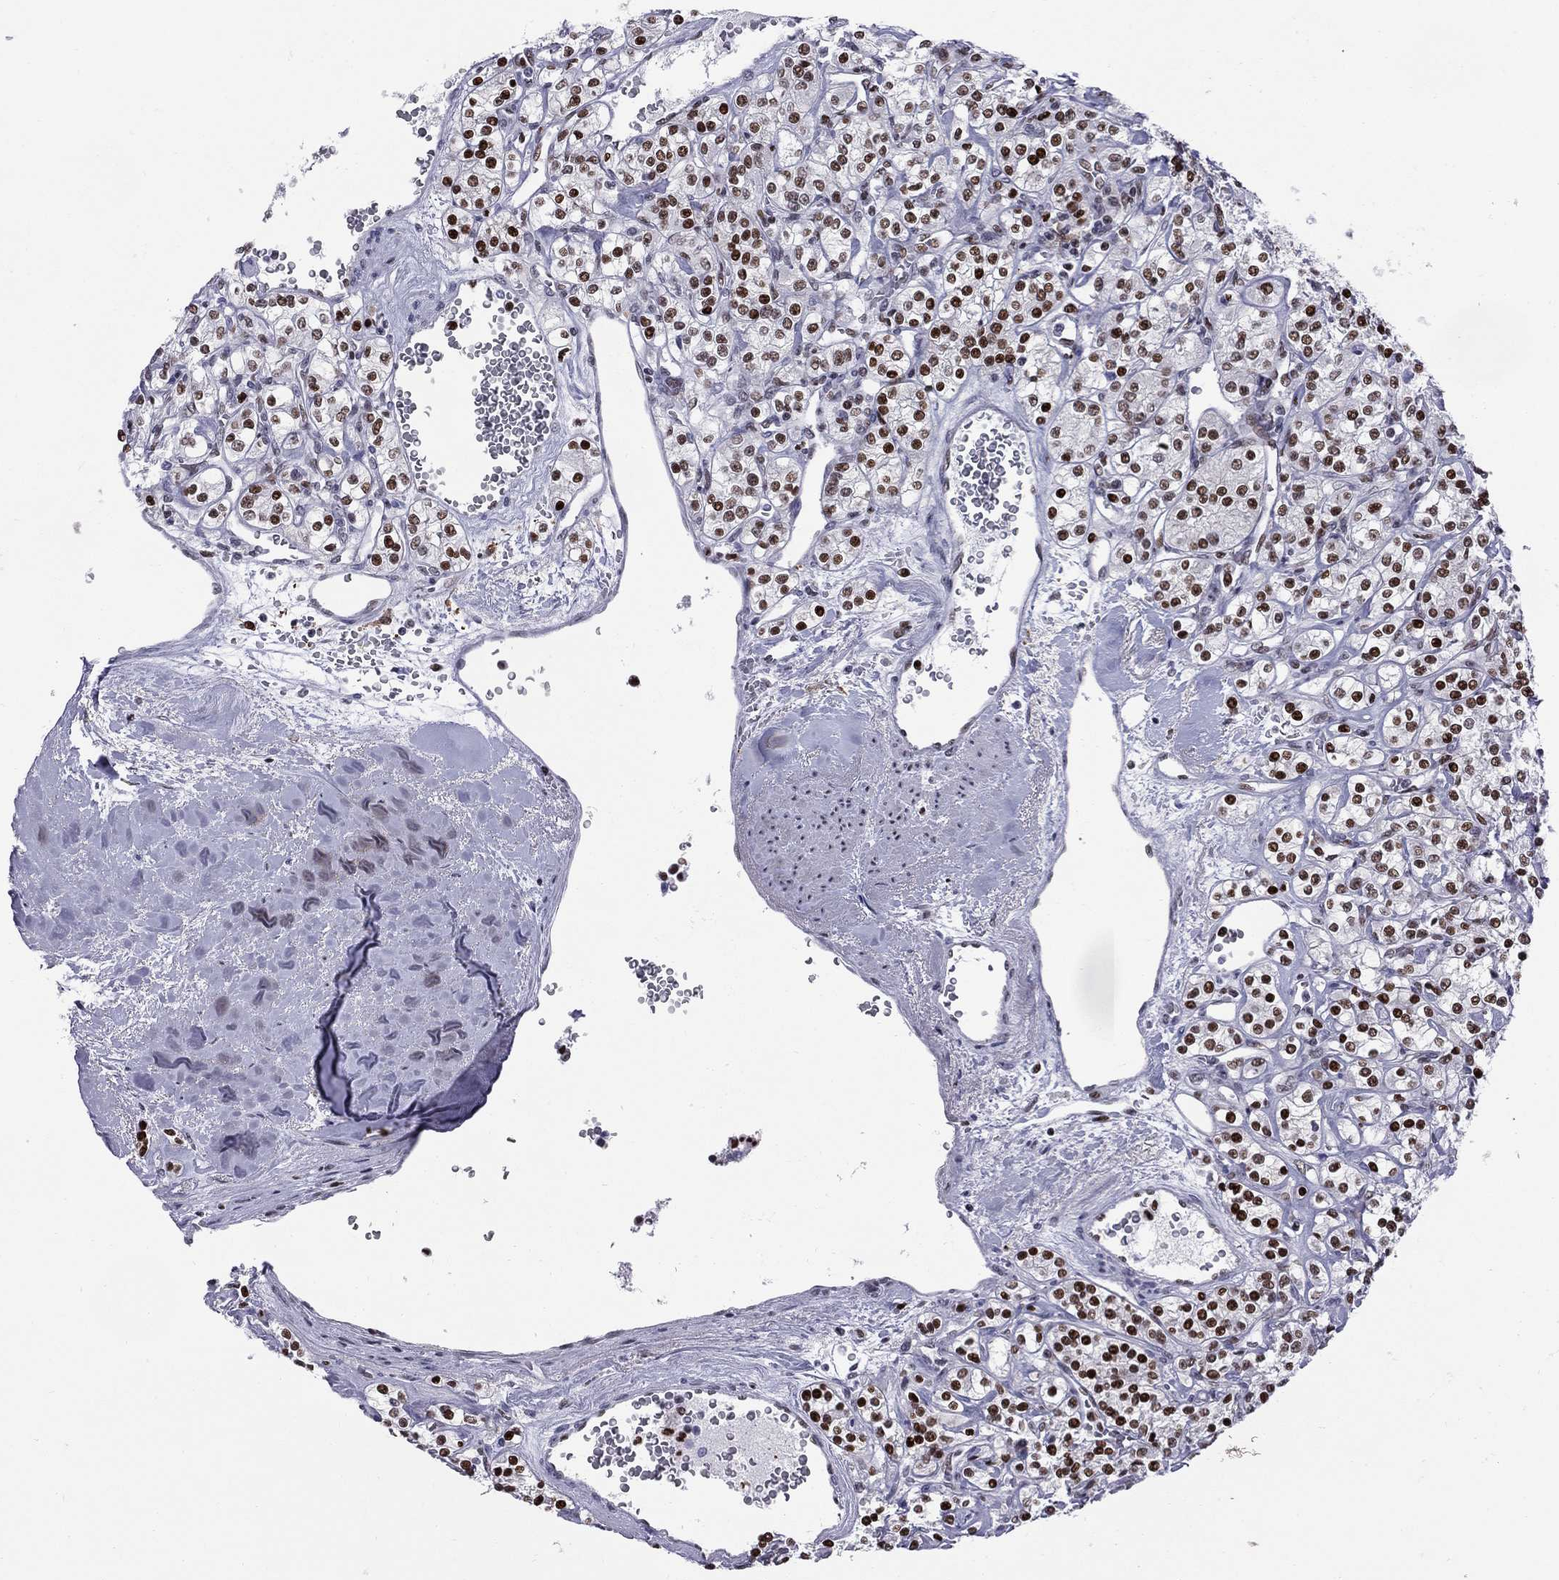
{"staining": {"intensity": "strong", "quantity": ">75%", "location": "nuclear"}, "tissue": "renal cancer", "cell_type": "Tumor cells", "image_type": "cancer", "snomed": [{"axis": "morphology", "description": "Adenocarcinoma, NOS"}, {"axis": "topography", "description": "Kidney"}], "caption": "Renal adenocarcinoma was stained to show a protein in brown. There is high levels of strong nuclear positivity in approximately >75% of tumor cells.", "gene": "PCGF3", "patient": {"sex": "male", "age": 77}}